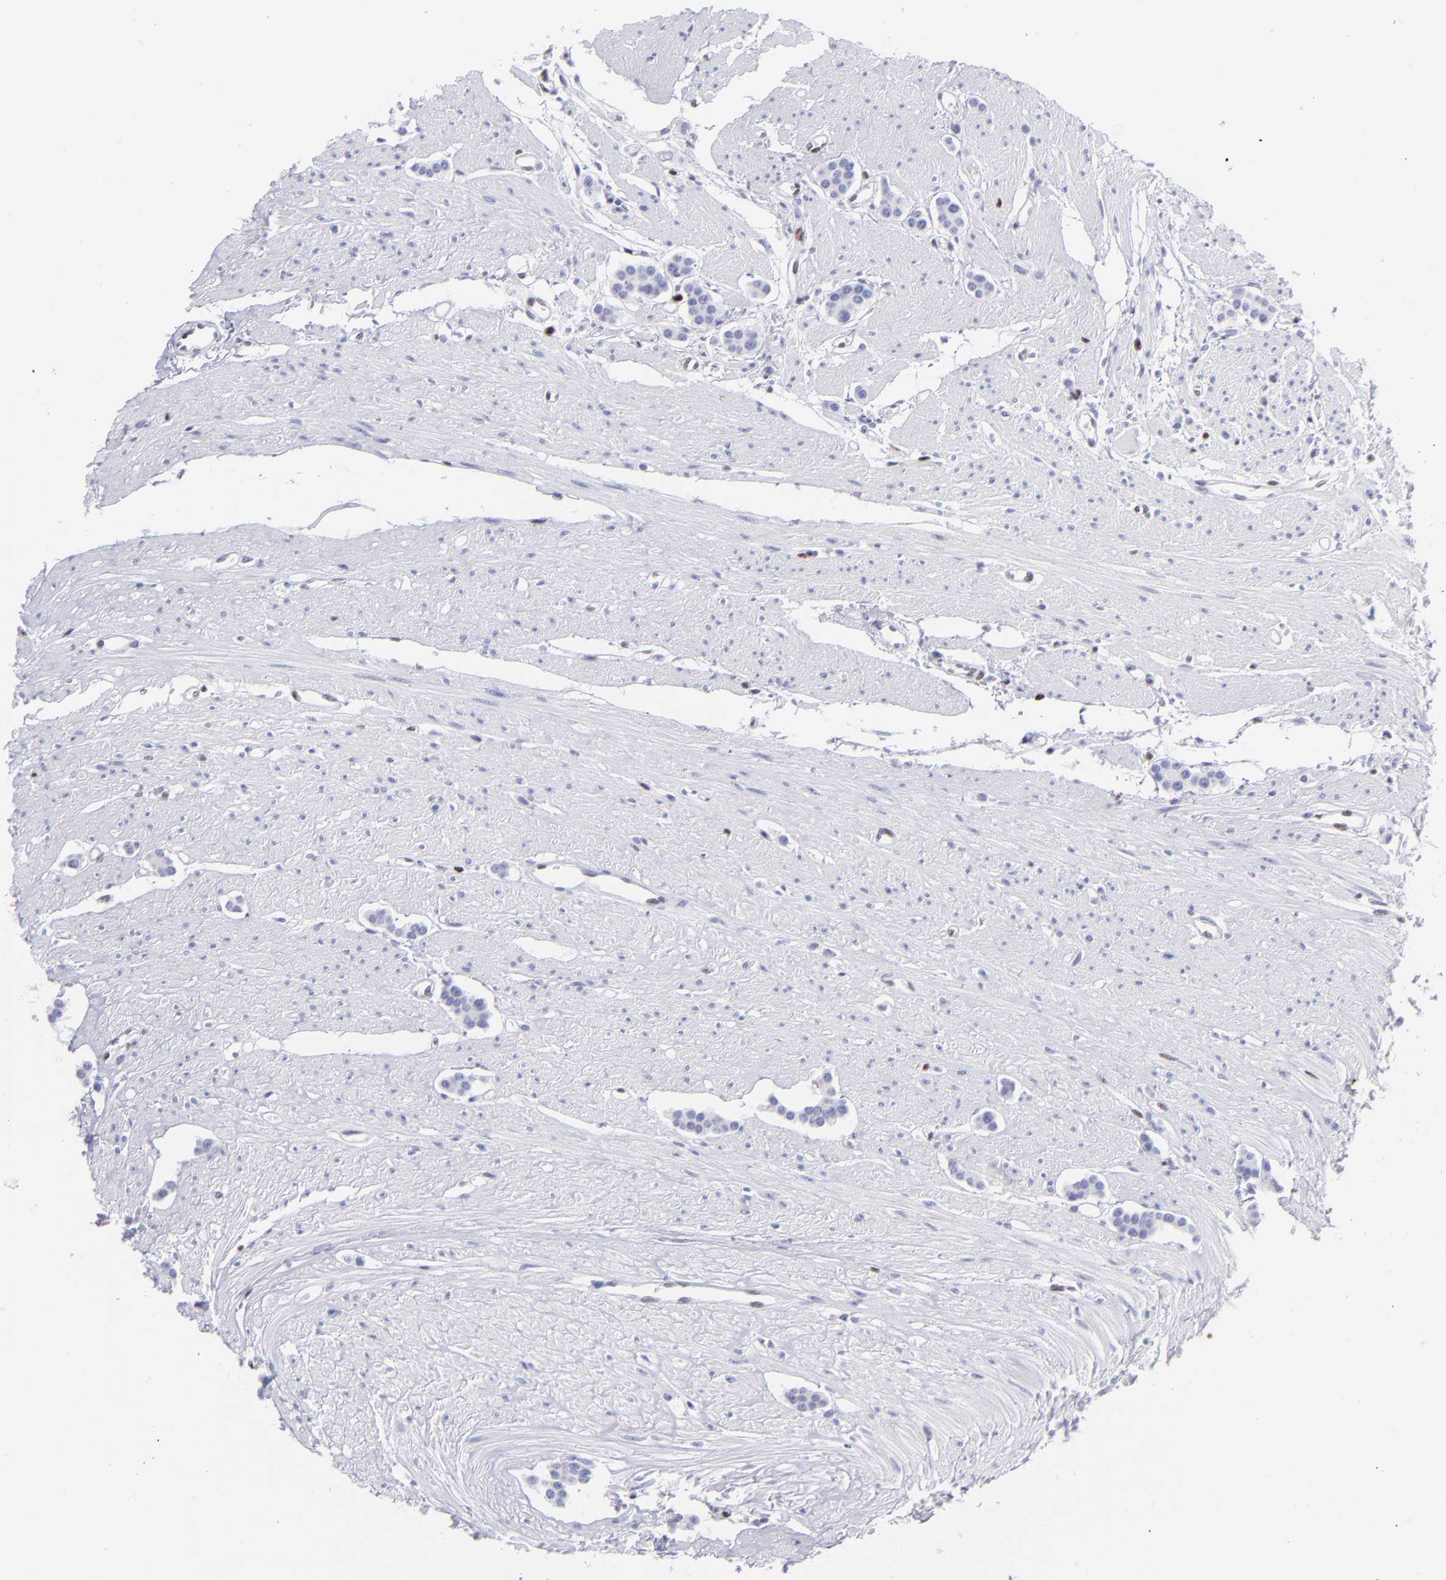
{"staining": {"intensity": "negative", "quantity": "none", "location": "none"}, "tissue": "carcinoid", "cell_type": "Tumor cells", "image_type": "cancer", "snomed": [{"axis": "morphology", "description": "Carcinoid, malignant, NOS"}, {"axis": "topography", "description": "Small intestine"}], "caption": "This is an immunohistochemistry image of human malignant carcinoid. There is no staining in tumor cells.", "gene": "ETS1", "patient": {"sex": "male", "age": 60}}